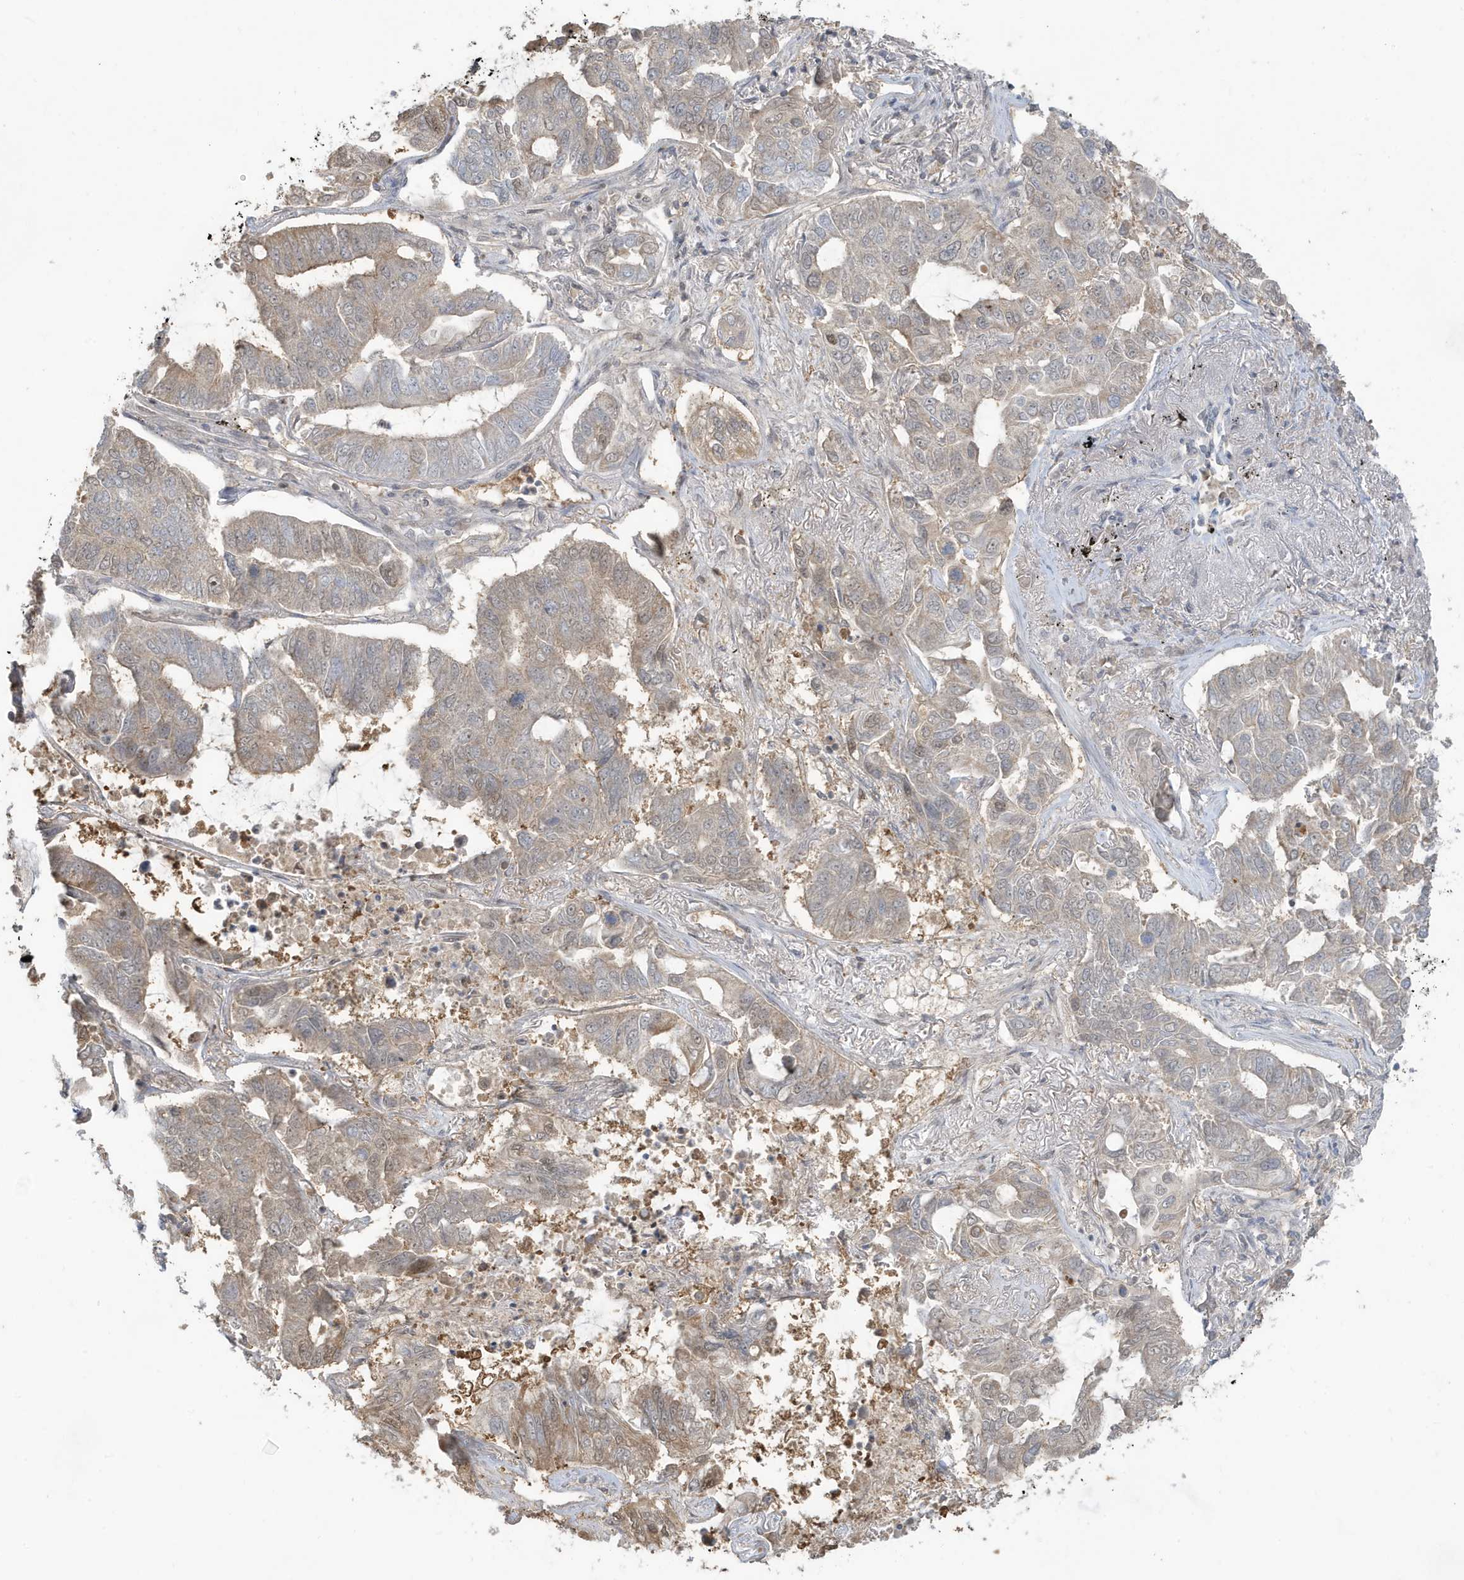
{"staining": {"intensity": "weak", "quantity": "25%-75%", "location": "cytoplasmic/membranous"}, "tissue": "lung cancer", "cell_type": "Tumor cells", "image_type": "cancer", "snomed": [{"axis": "morphology", "description": "Adenocarcinoma, NOS"}, {"axis": "topography", "description": "Lung"}], "caption": "Immunohistochemical staining of human lung cancer (adenocarcinoma) shows low levels of weak cytoplasmic/membranous expression in about 25%-75% of tumor cells.", "gene": "PRRT3", "patient": {"sex": "male", "age": 64}}